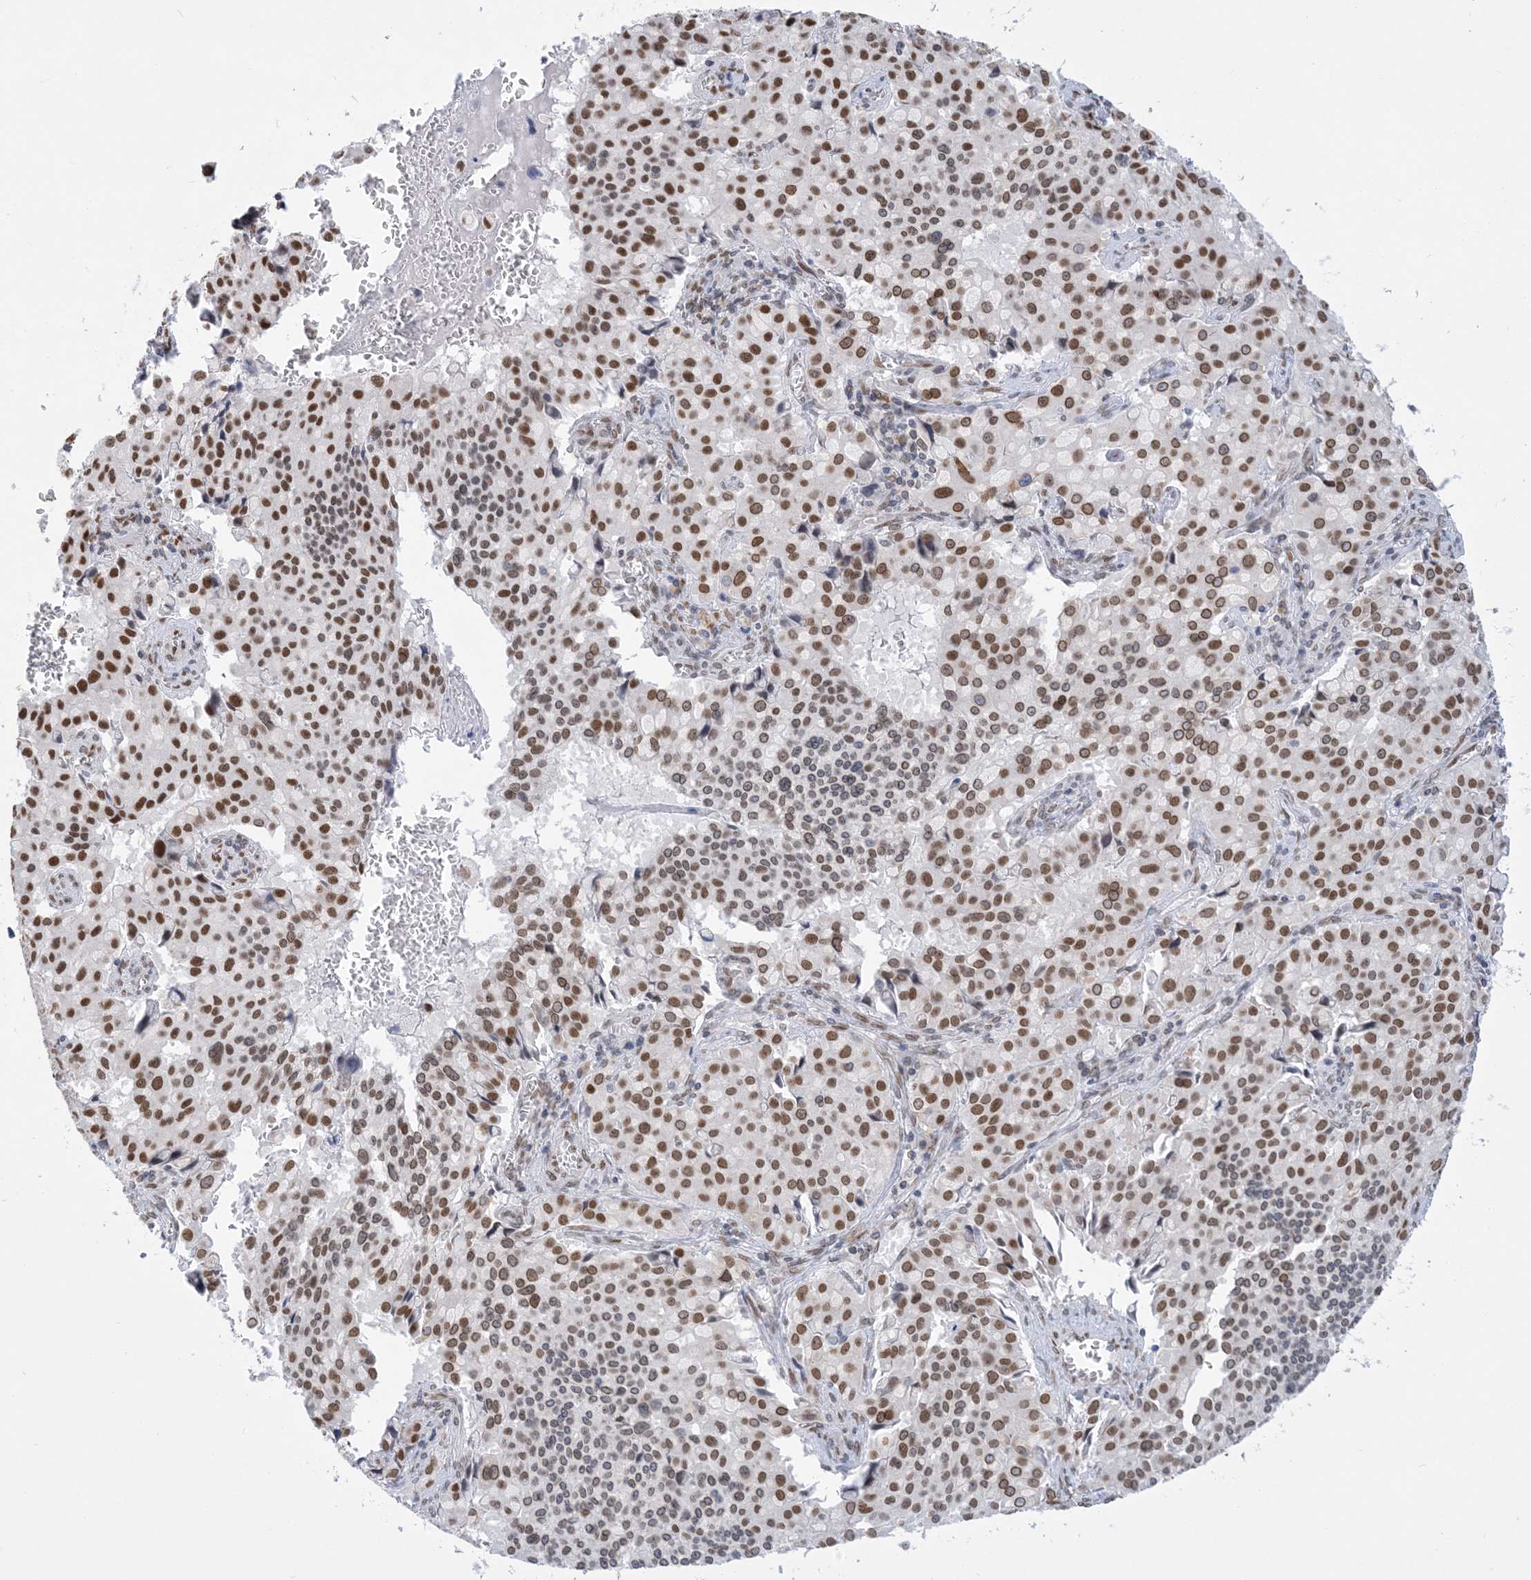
{"staining": {"intensity": "strong", "quantity": ">75%", "location": "nuclear"}, "tissue": "pancreatic cancer", "cell_type": "Tumor cells", "image_type": "cancer", "snomed": [{"axis": "morphology", "description": "Adenocarcinoma, NOS"}, {"axis": "topography", "description": "Pancreas"}], "caption": "A brown stain highlights strong nuclear expression of a protein in pancreatic adenocarcinoma tumor cells.", "gene": "PCYT1A", "patient": {"sex": "male", "age": 65}}